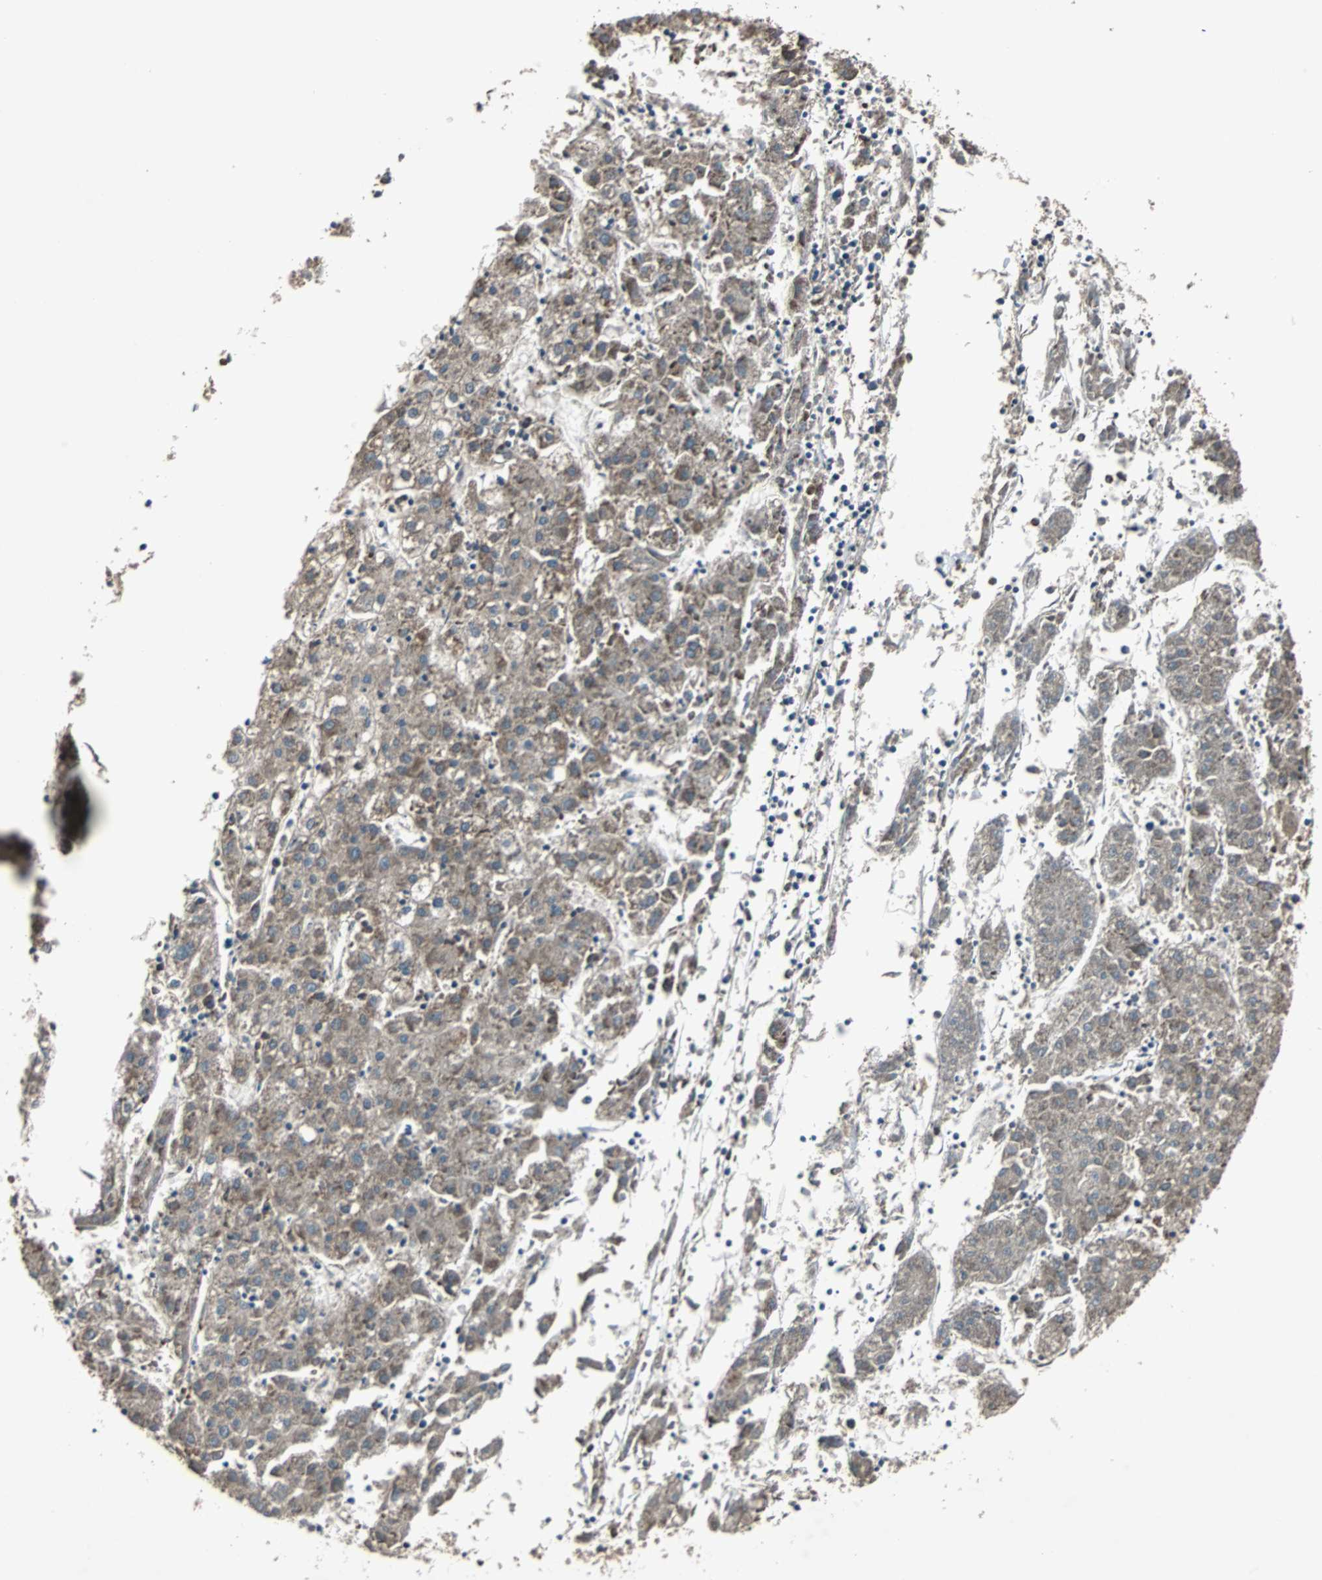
{"staining": {"intensity": "moderate", "quantity": ">75%", "location": "cytoplasmic/membranous"}, "tissue": "liver cancer", "cell_type": "Tumor cells", "image_type": "cancer", "snomed": [{"axis": "morphology", "description": "Carcinoma, Hepatocellular, NOS"}, {"axis": "topography", "description": "Liver"}], "caption": "Immunohistochemistry (IHC) histopathology image of neoplastic tissue: human liver cancer stained using immunohistochemistry shows medium levels of moderate protein expression localized specifically in the cytoplasmic/membranous of tumor cells, appearing as a cytoplasmic/membranous brown color.", "gene": "RAB7A", "patient": {"sex": "male", "age": 72}}